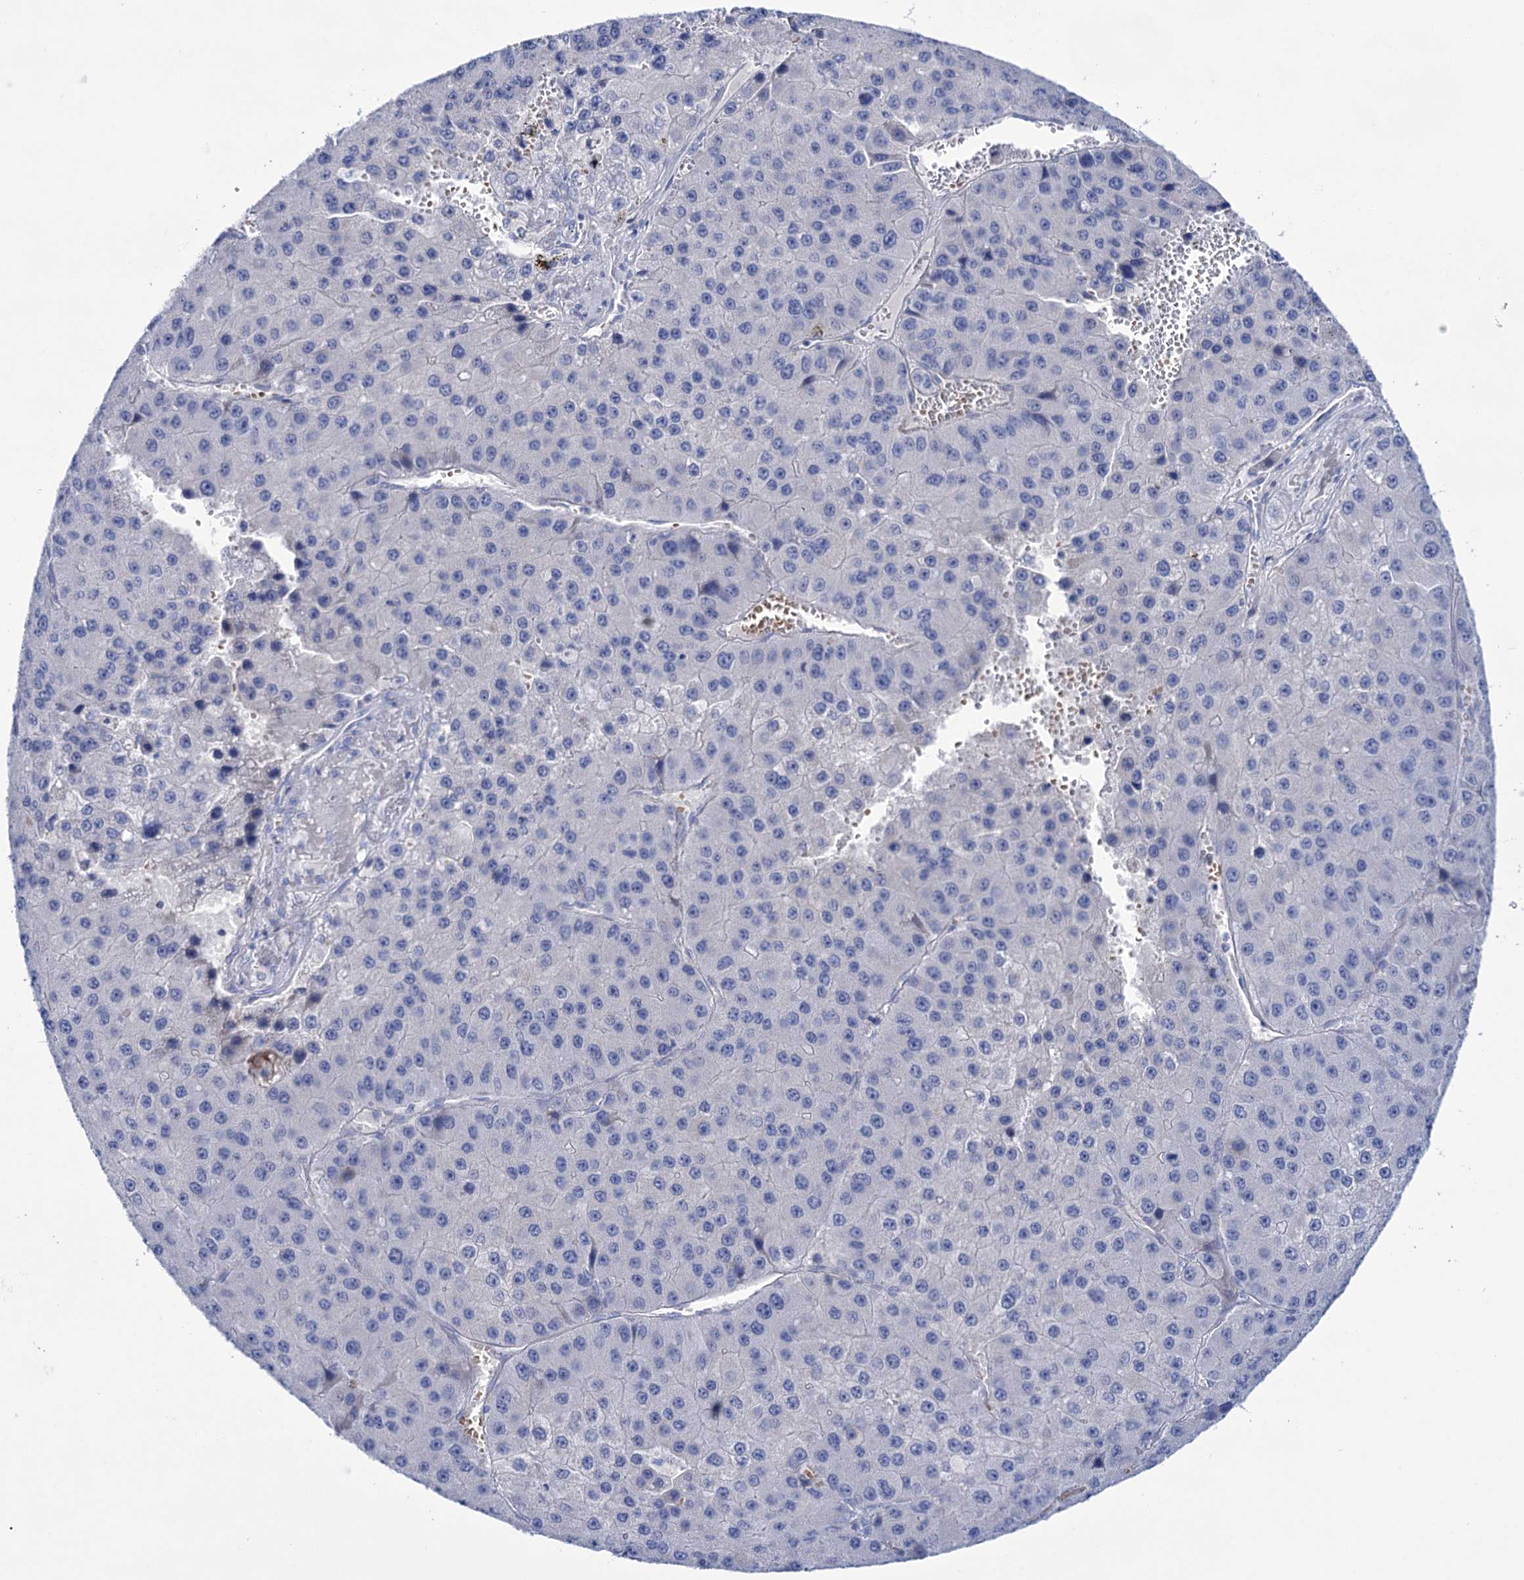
{"staining": {"intensity": "negative", "quantity": "none", "location": "none"}, "tissue": "liver cancer", "cell_type": "Tumor cells", "image_type": "cancer", "snomed": [{"axis": "morphology", "description": "Carcinoma, Hepatocellular, NOS"}, {"axis": "topography", "description": "Liver"}], "caption": "Immunohistochemistry (IHC) of human liver cancer exhibits no positivity in tumor cells. (Brightfield microscopy of DAB (3,3'-diaminobenzidine) immunohistochemistry (IHC) at high magnification).", "gene": "YARS2", "patient": {"sex": "female", "age": 73}}